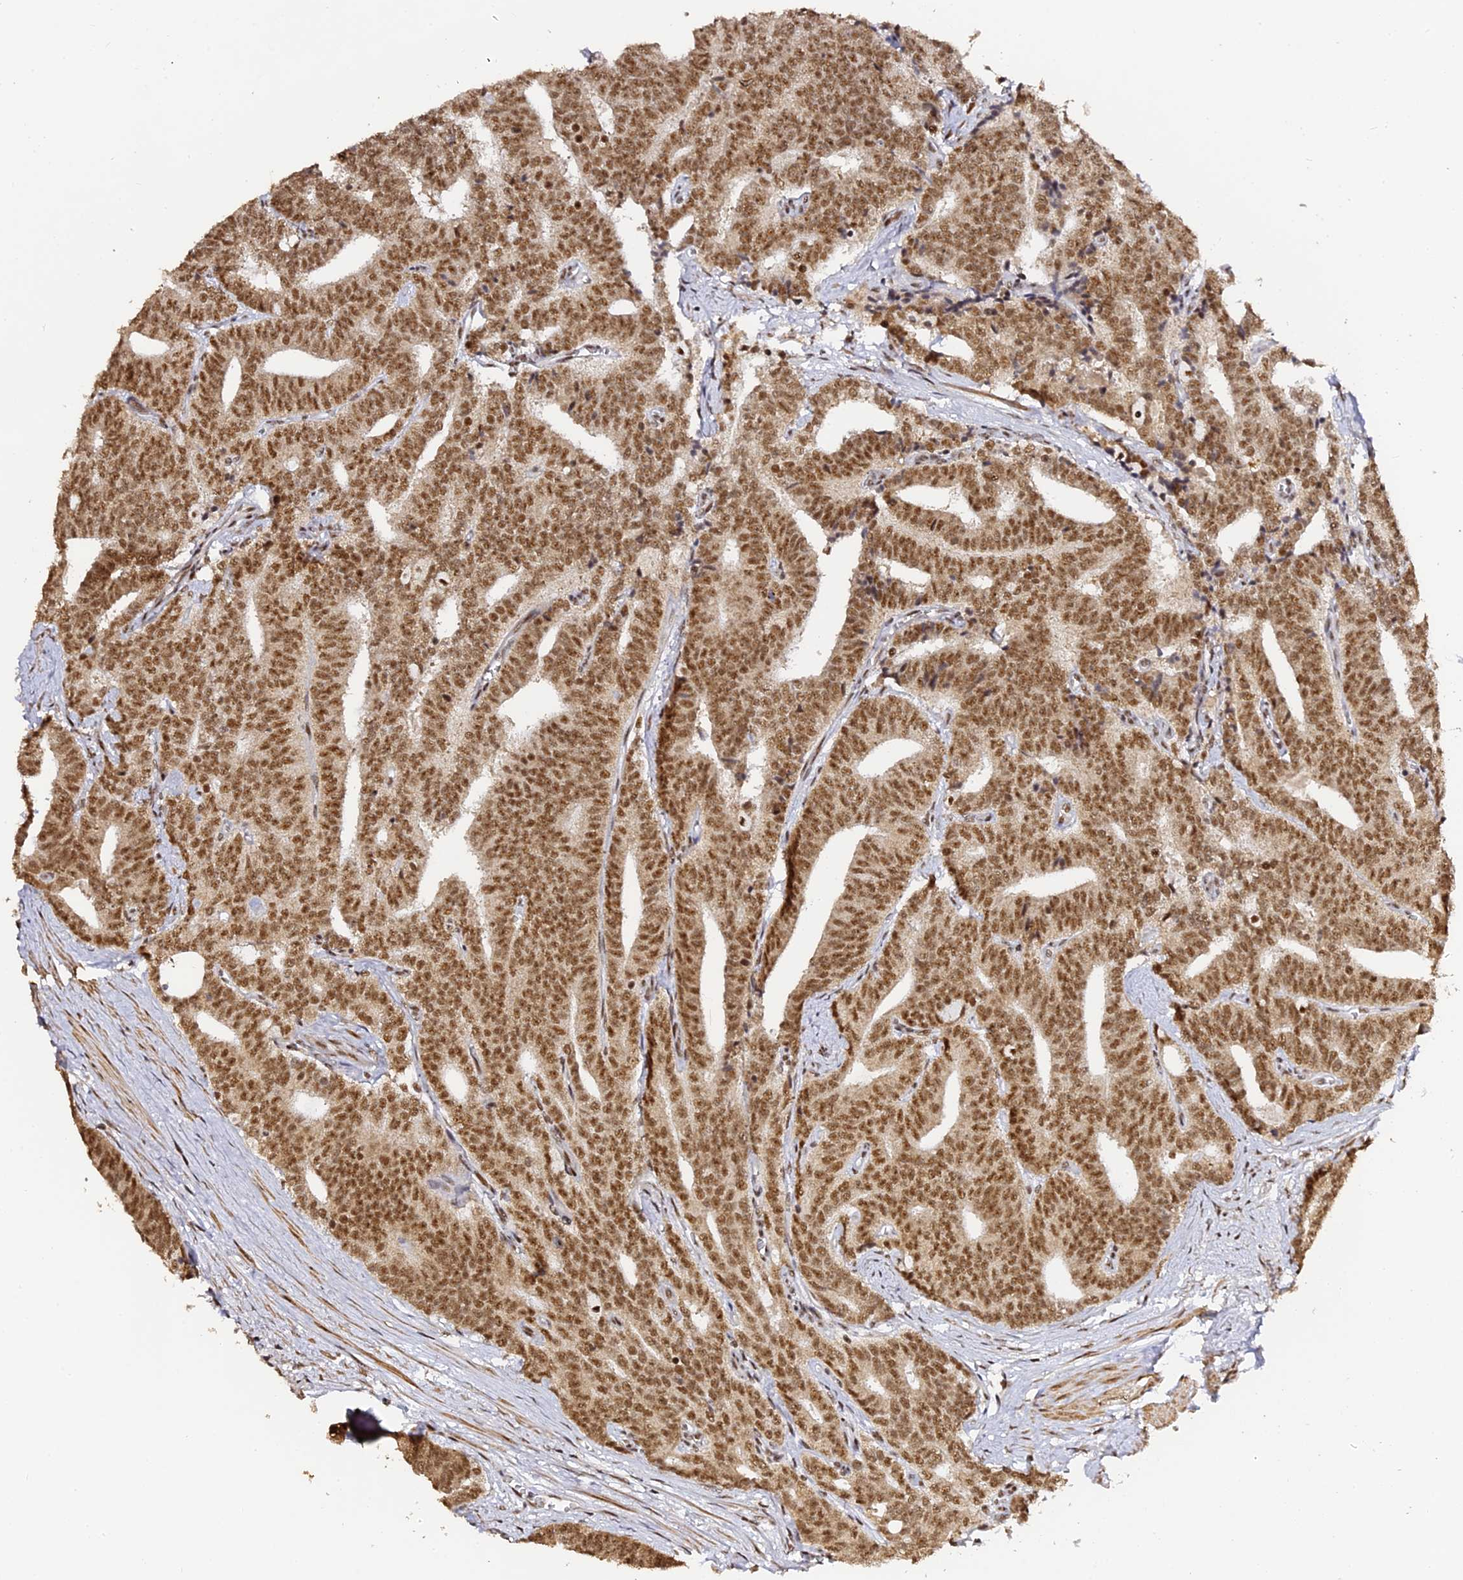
{"staining": {"intensity": "moderate", "quantity": ">75%", "location": "nuclear"}, "tissue": "prostate cancer", "cell_type": "Tumor cells", "image_type": "cancer", "snomed": [{"axis": "morphology", "description": "Adenocarcinoma, High grade"}, {"axis": "topography", "description": "Prostate and seminal vesicle, NOS"}], "caption": "A medium amount of moderate nuclear staining is appreciated in approximately >75% of tumor cells in adenocarcinoma (high-grade) (prostate) tissue.", "gene": "MCRS1", "patient": {"sex": "male", "age": 67}}